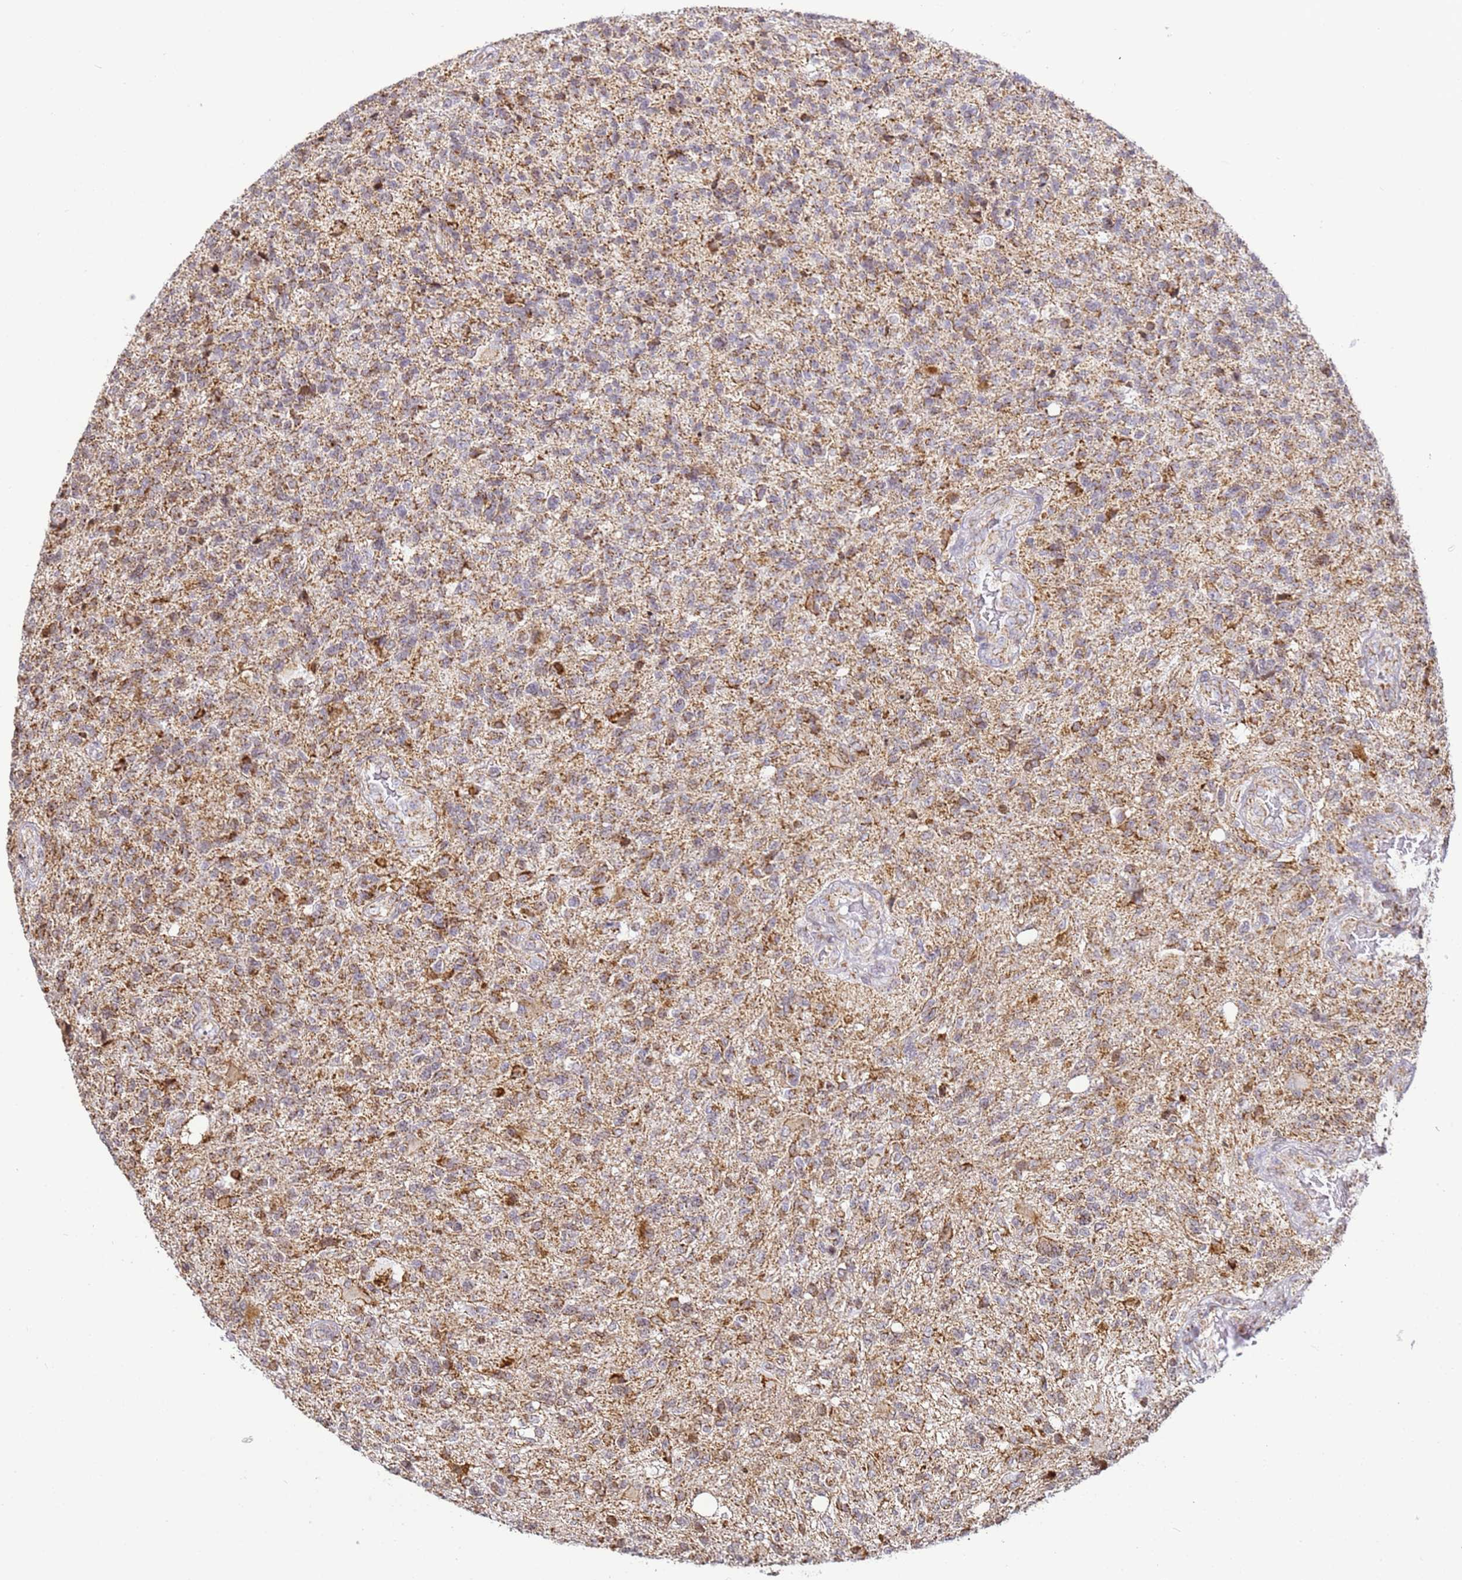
{"staining": {"intensity": "moderate", "quantity": "<25%", "location": "cytoplasmic/membranous"}, "tissue": "glioma", "cell_type": "Tumor cells", "image_type": "cancer", "snomed": [{"axis": "morphology", "description": "Glioma, malignant, High grade"}, {"axis": "topography", "description": "Brain"}], "caption": "This is a histology image of immunohistochemistry staining of malignant glioma (high-grade), which shows moderate expression in the cytoplasmic/membranous of tumor cells.", "gene": "HSPE1", "patient": {"sex": "male", "age": 56}}